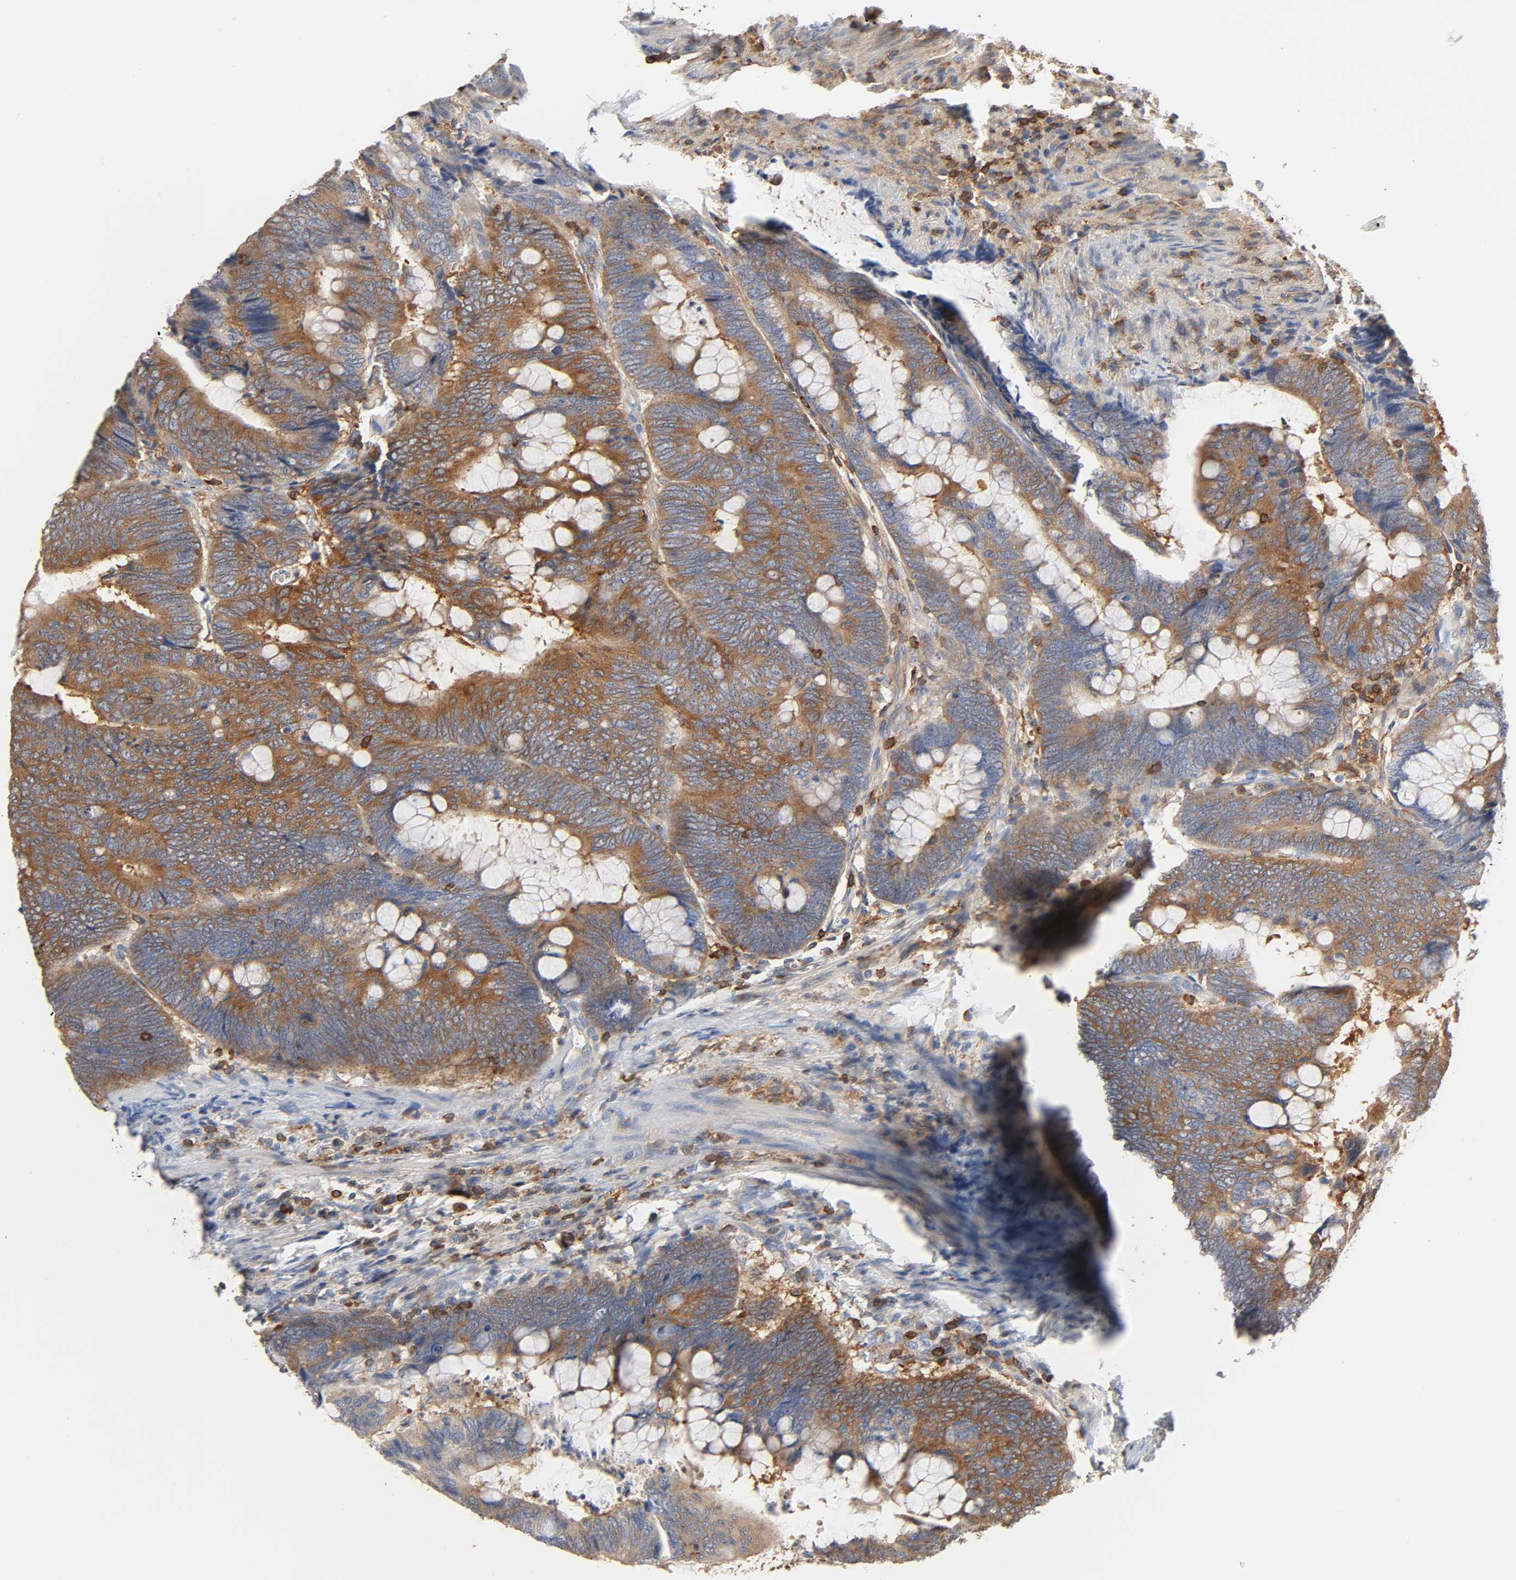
{"staining": {"intensity": "strong", "quantity": ">75%", "location": "cytoplasmic/membranous"}, "tissue": "colorectal cancer", "cell_type": "Tumor cells", "image_type": "cancer", "snomed": [{"axis": "morphology", "description": "Normal tissue, NOS"}, {"axis": "morphology", "description": "Adenocarcinoma, NOS"}, {"axis": "topography", "description": "Rectum"}, {"axis": "topography", "description": "Peripheral nerve tissue"}], "caption": "The immunohistochemical stain shows strong cytoplasmic/membranous expression in tumor cells of colorectal cancer (adenocarcinoma) tissue.", "gene": "BIN1", "patient": {"sex": "male", "age": 92}}